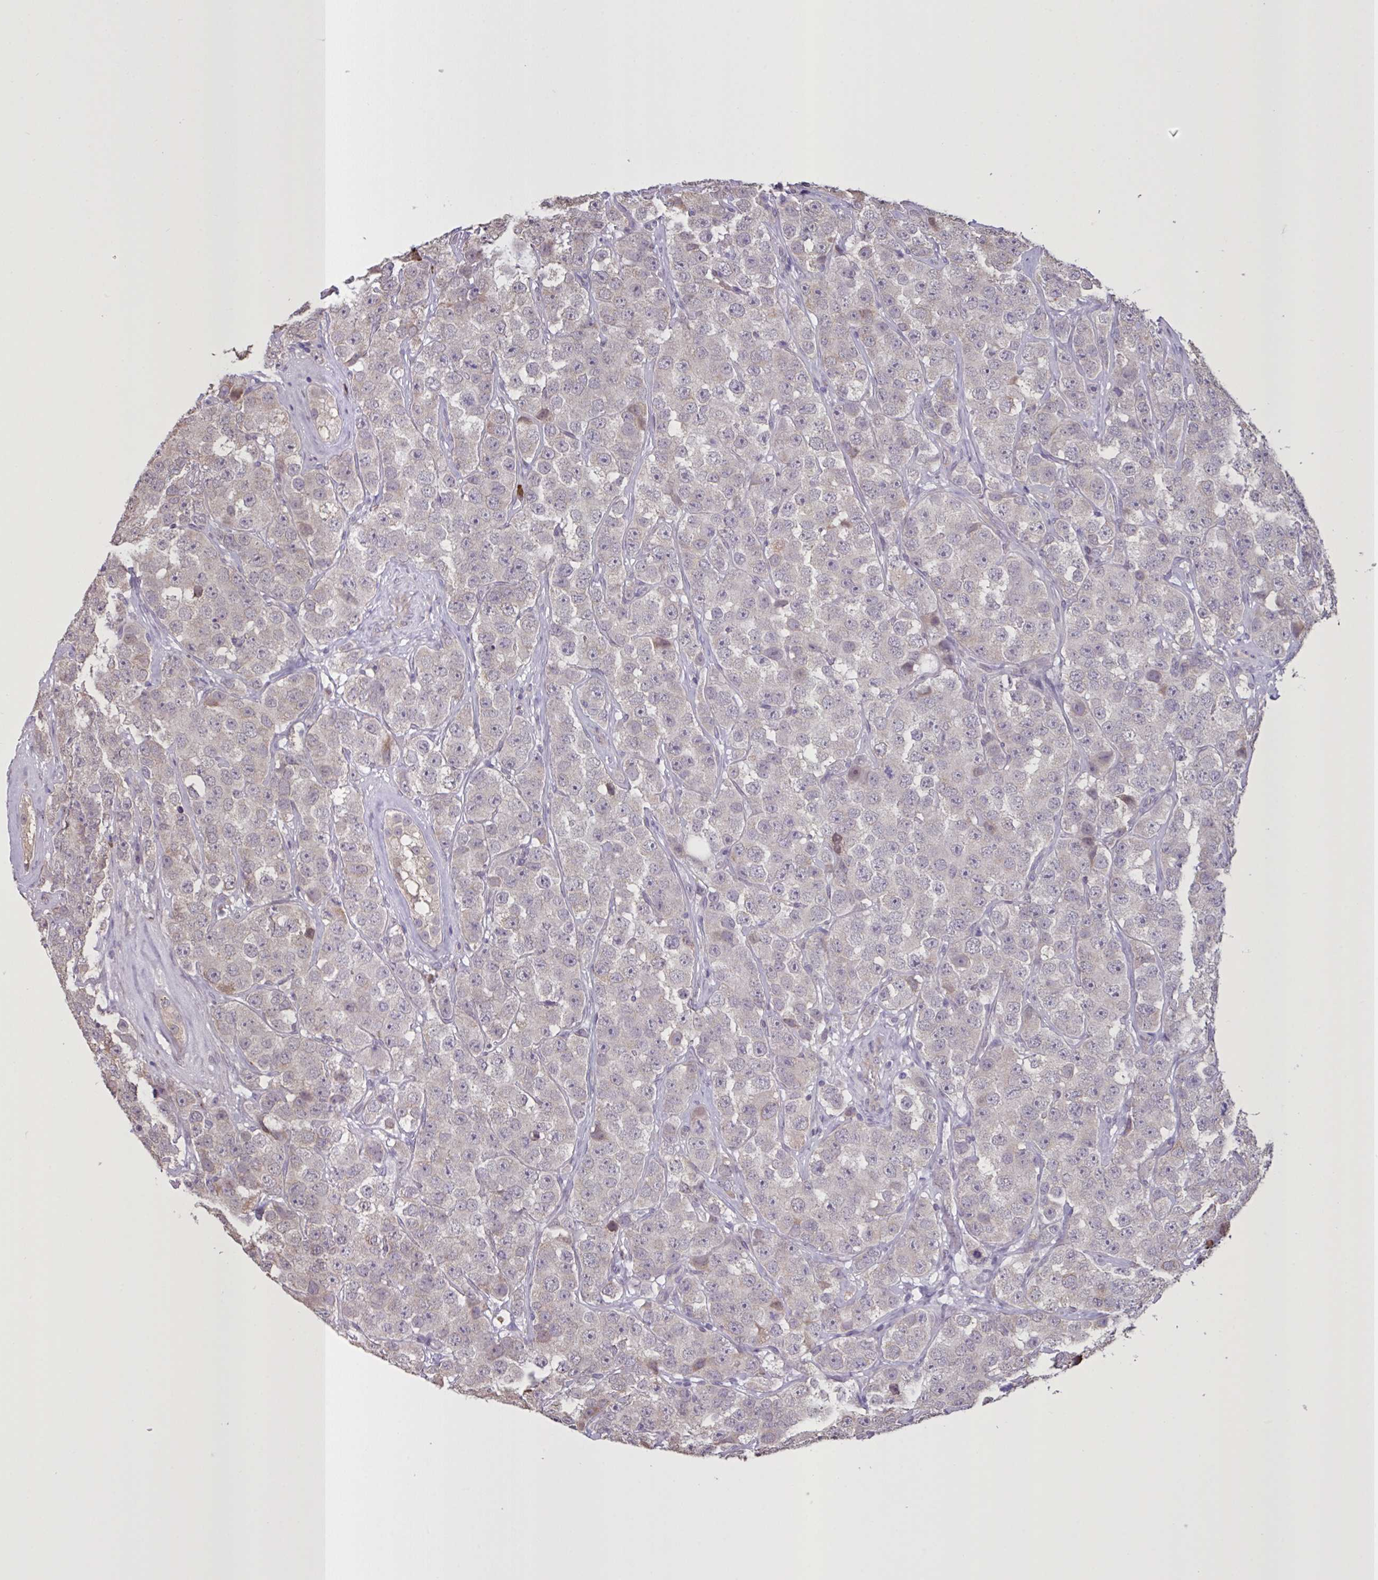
{"staining": {"intensity": "weak", "quantity": "<25%", "location": "cytoplasmic/membranous"}, "tissue": "testis cancer", "cell_type": "Tumor cells", "image_type": "cancer", "snomed": [{"axis": "morphology", "description": "Seminoma, NOS"}, {"axis": "topography", "description": "Testis"}], "caption": "Testis seminoma stained for a protein using immunohistochemistry exhibits no staining tumor cells.", "gene": "MRGPRX2", "patient": {"sex": "male", "age": 28}}